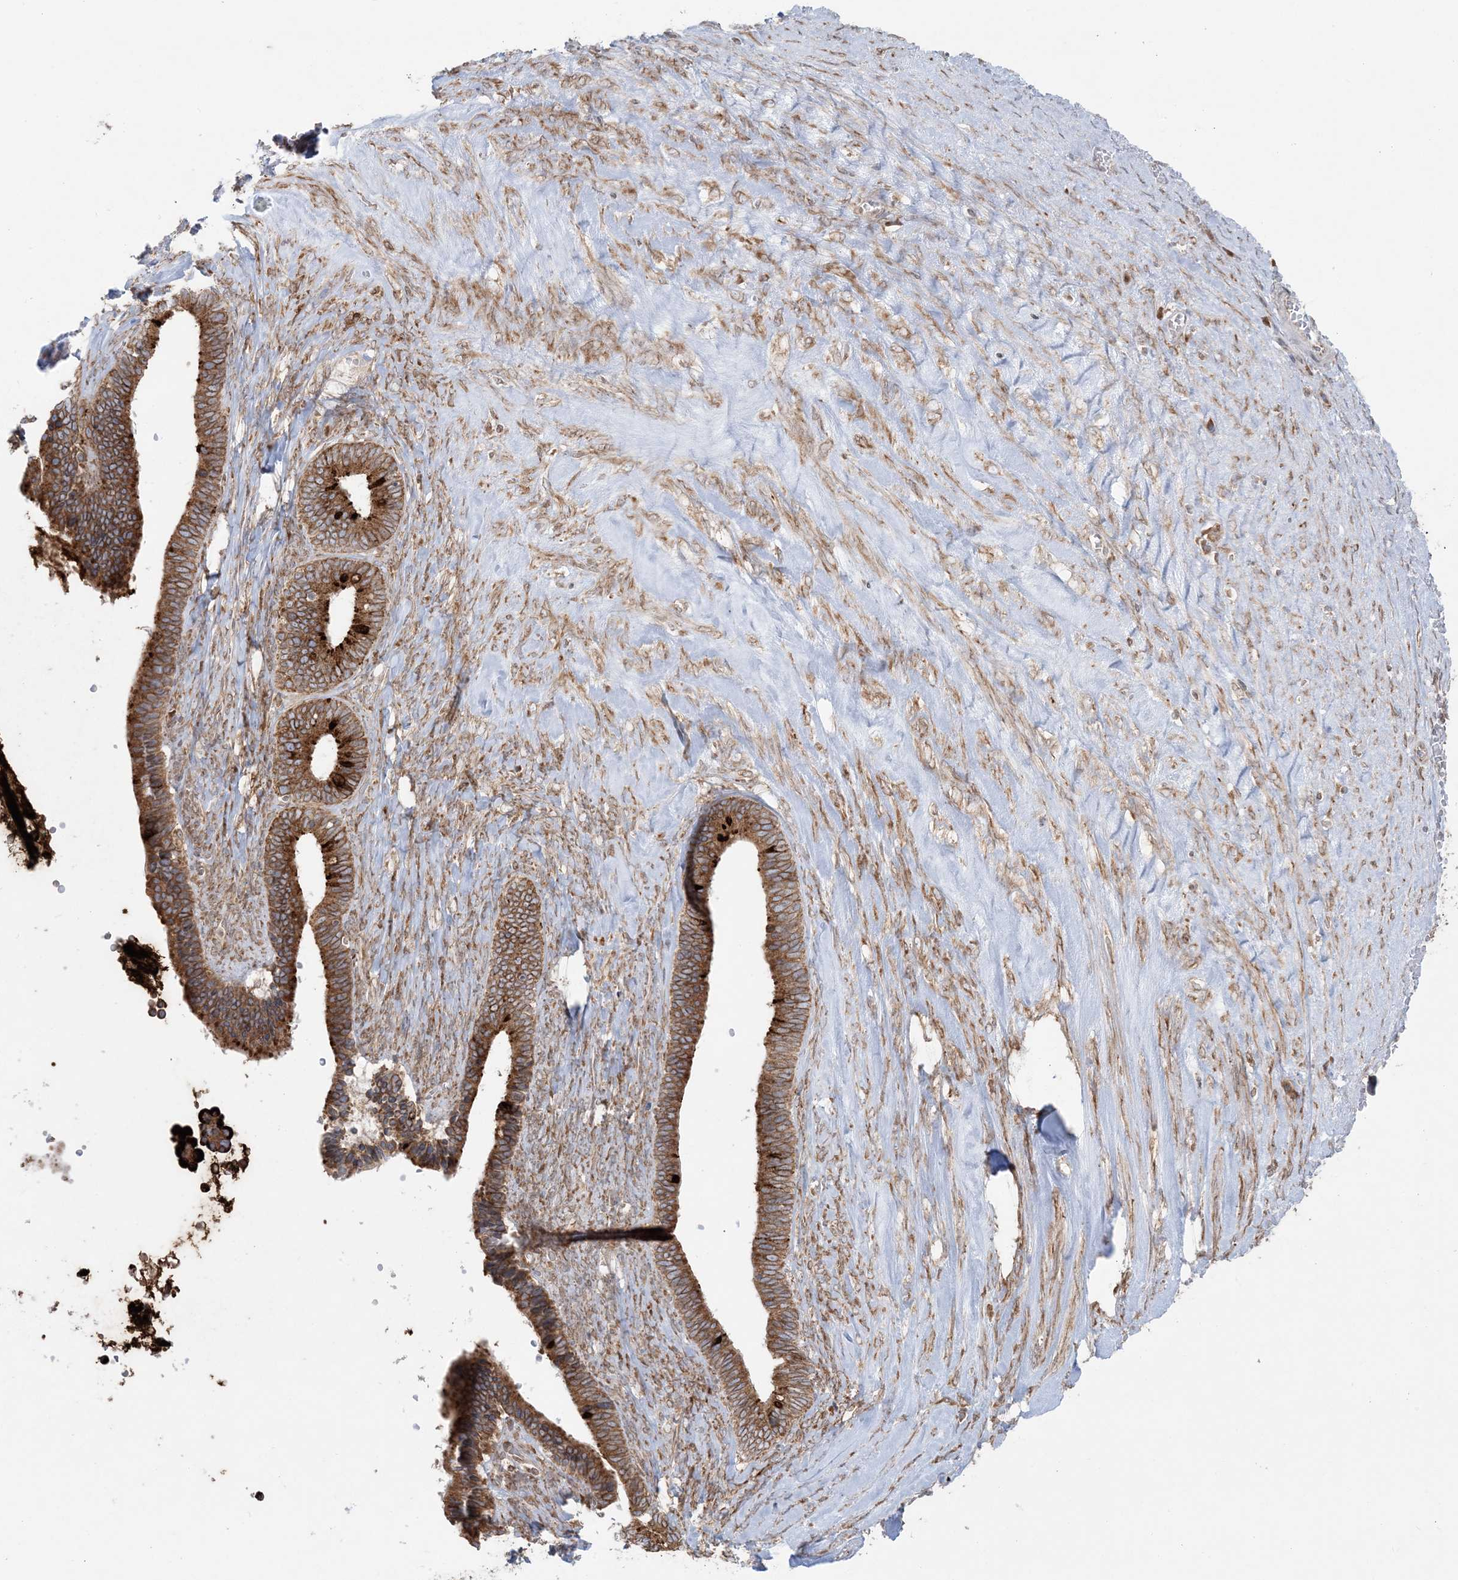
{"staining": {"intensity": "strong", "quantity": ">75%", "location": "cytoplasmic/membranous"}, "tissue": "ovarian cancer", "cell_type": "Tumor cells", "image_type": "cancer", "snomed": [{"axis": "morphology", "description": "Cystadenocarcinoma, serous, NOS"}, {"axis": "topography", "description": "Ovary"}], "caption": "This image shows ovarian cancer (serous cystadenocarcinoma) stained with immunohistochemistry (IHC) to label a protein in brown. The cytoplasmic/membranous of tumor cells show strong positivity for the protein. Nuclei are counter-stained blue.", "gene": "UBXN4", "patient": {"sex": "female", "age": 56}}